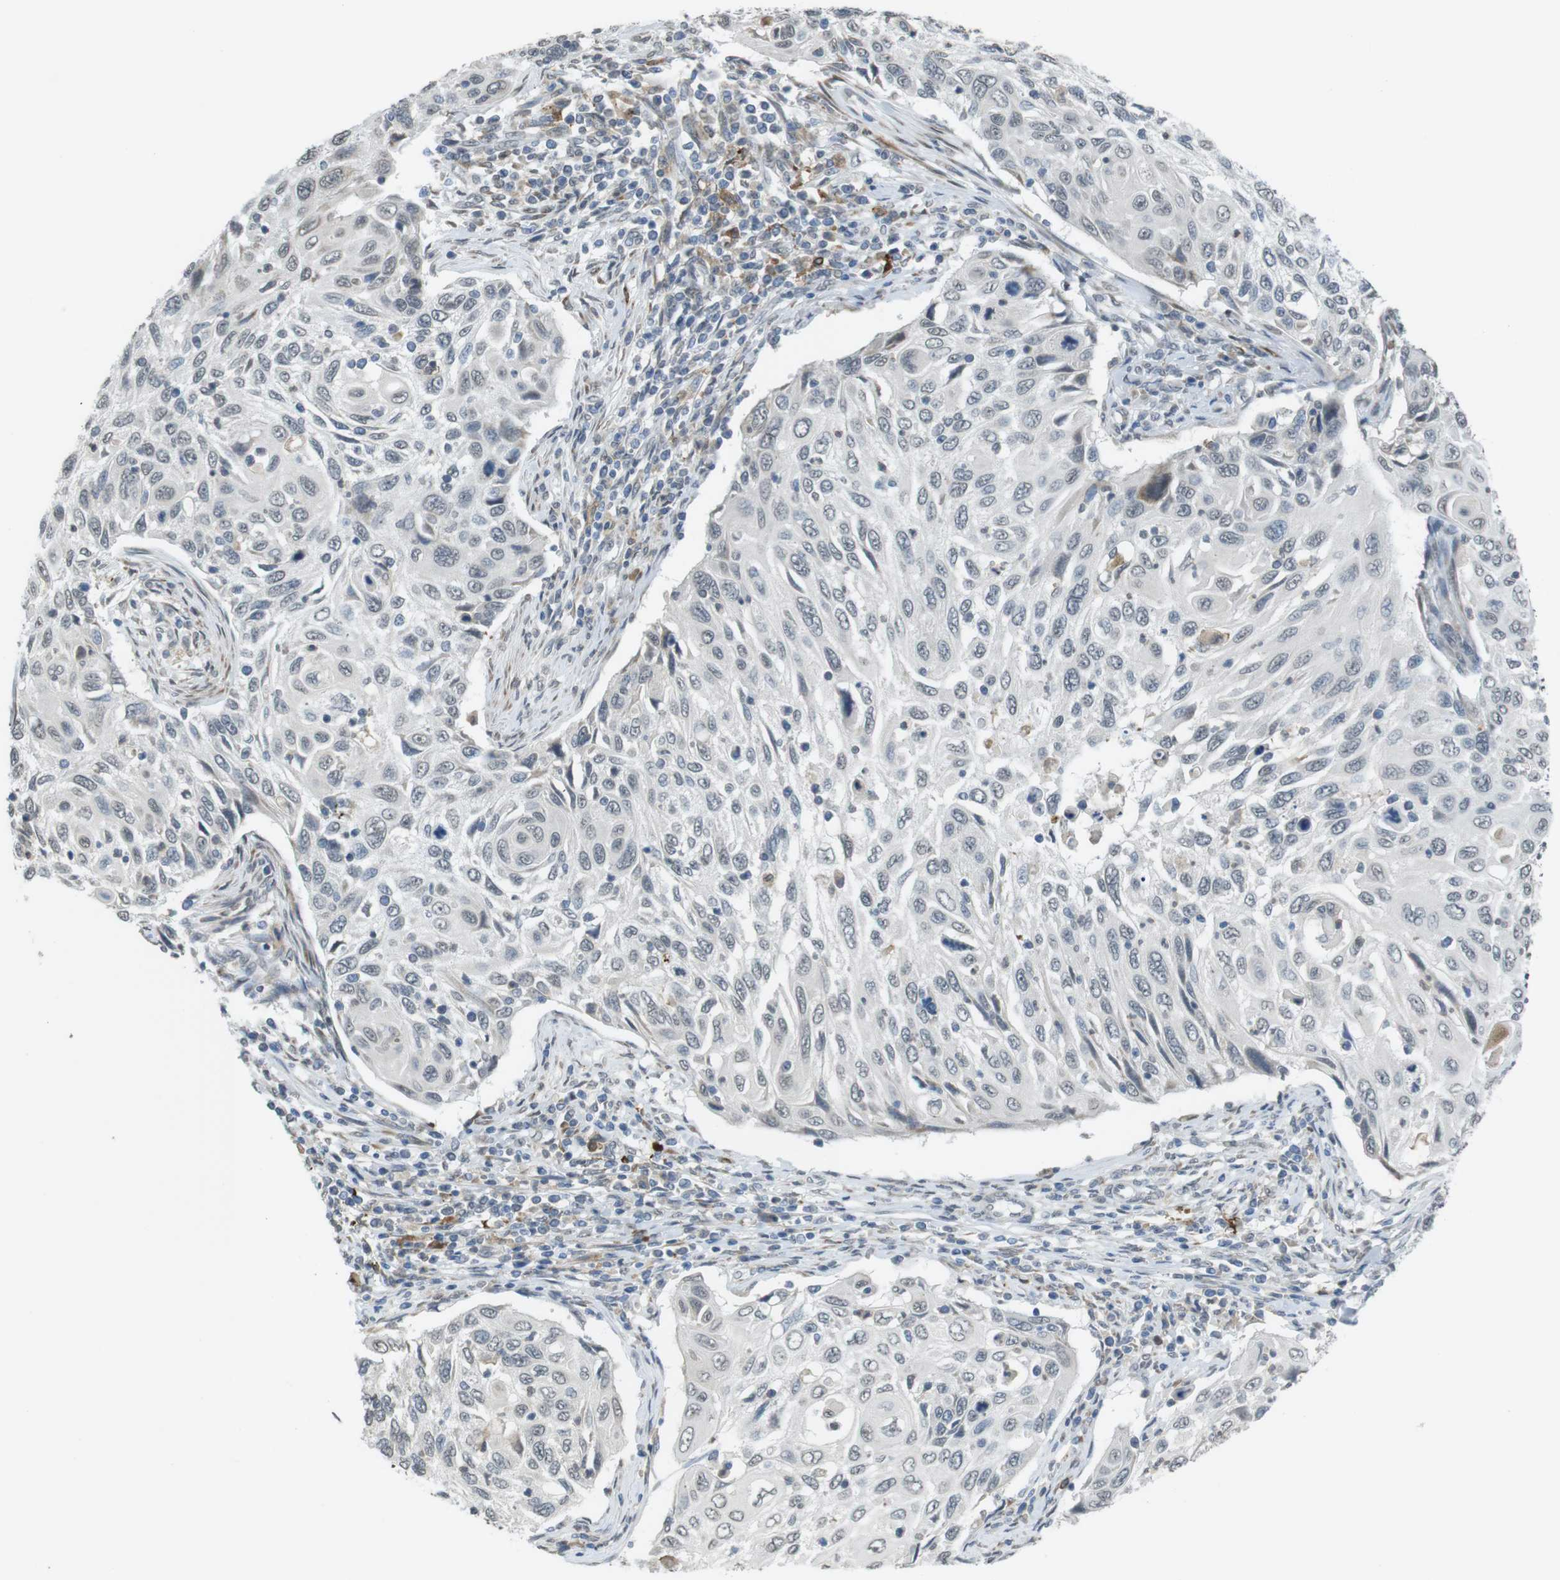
{"staining": {"intensity": "negative", "quantity": "none", "location": "none"}, "tissue": "cervical cancer", "cell_type": "Tumor cells", "image_type": "cancer", "snomed": [{"axis": "morphology", "description": "Squamous cell carcinoma, NOS"}, {"axis": "topography", "description": "Cervix"}], "caption": "This histopathology image is of cervical cancer (squamous cell carcinoma) stained with immunohistochemistry (IHC) to label a protein in brown with the nuclei are counter-stained blue. There is no expression in tumor cells.", "gene": "FZD10", "patient": {"sex": "female", "age": 70}}